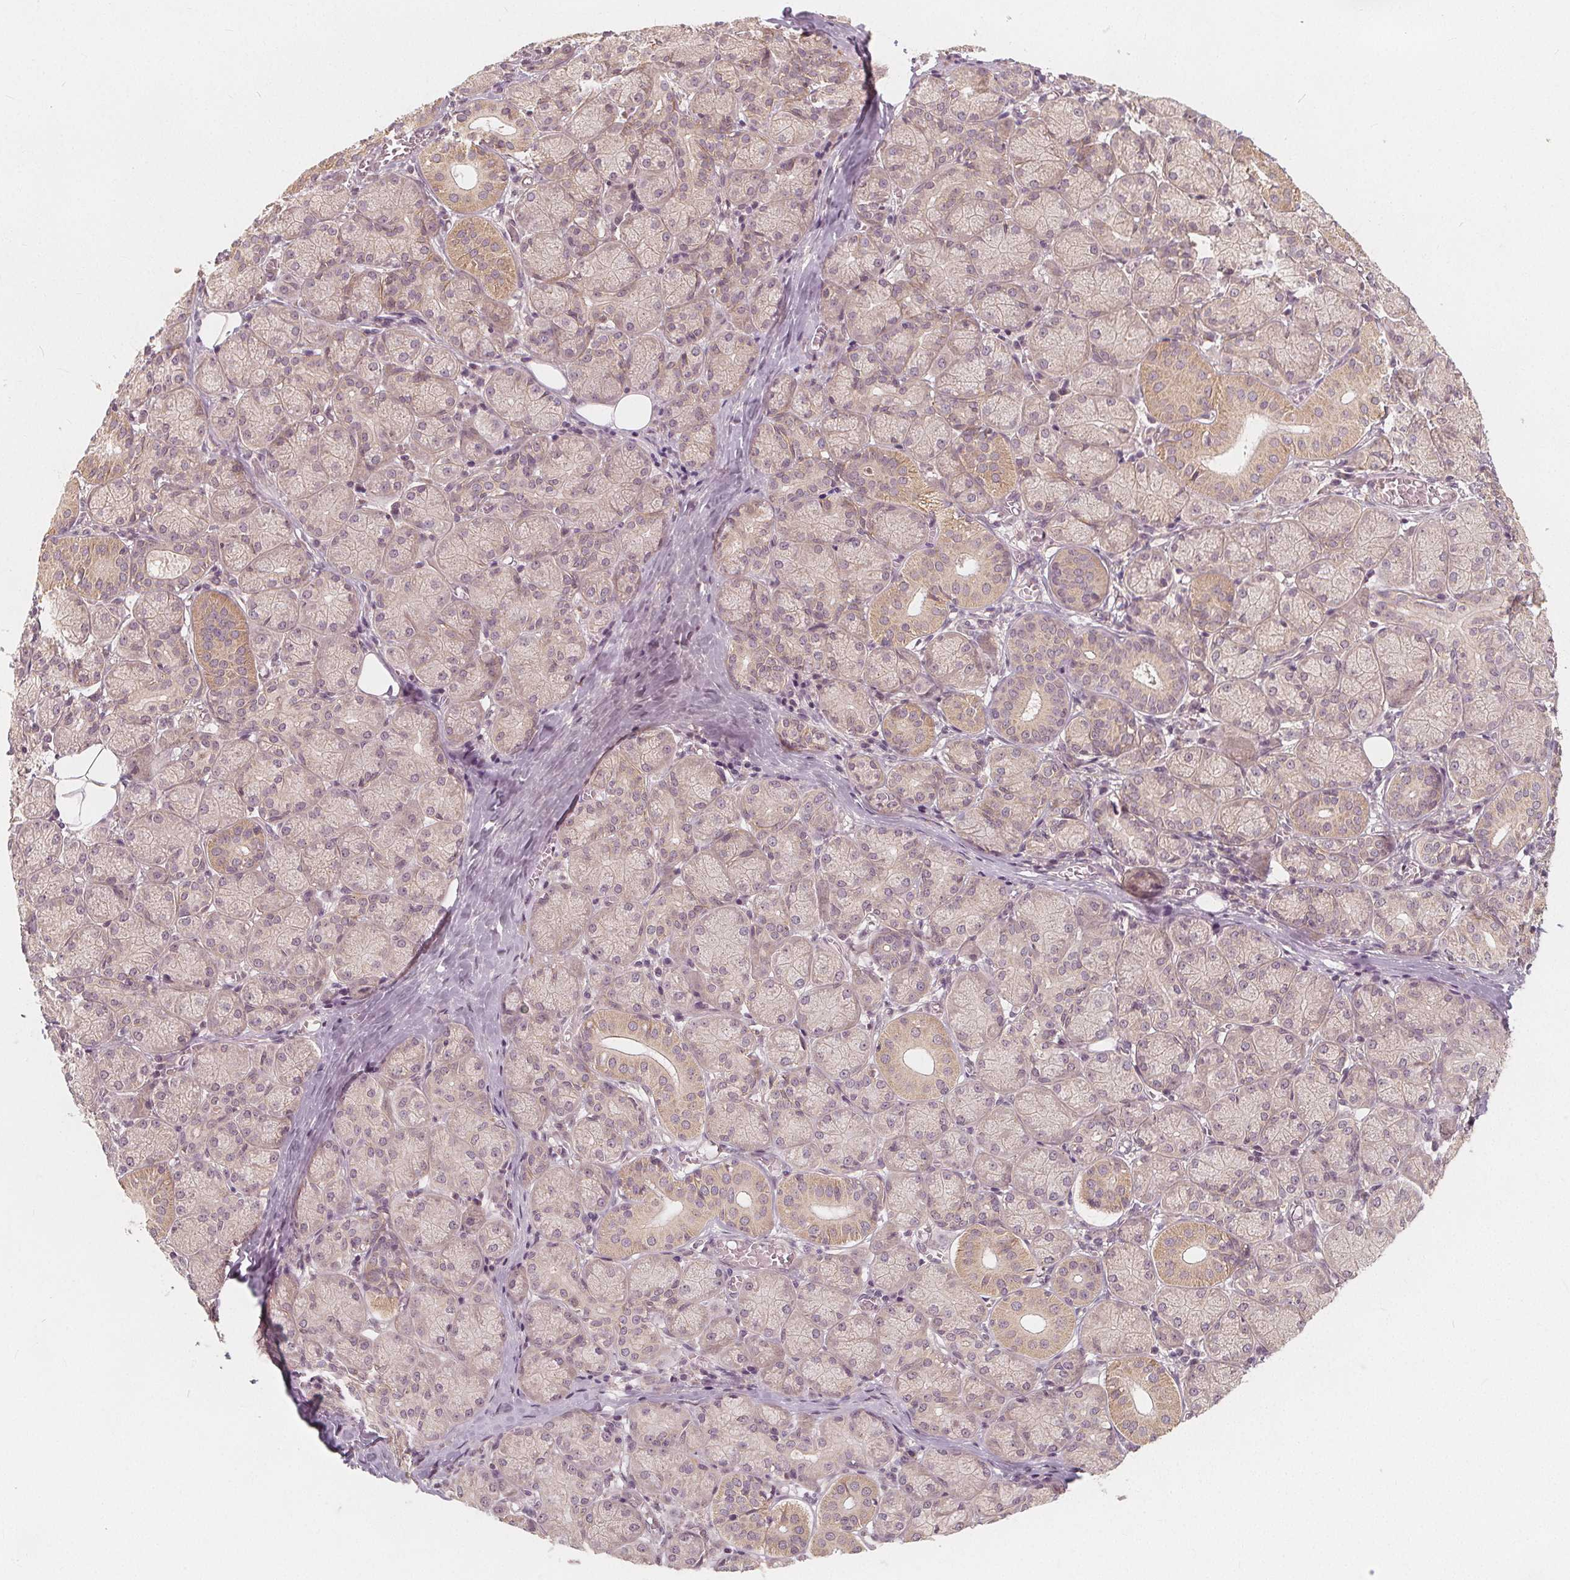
{"staining": {"intensity": "weak", "quantity": "25%-75%", "location": "cytoplasmic/membranous"}, "tissue": "salivary gland", "cell_type": "Glandular cells", "image_type": "normal", "snomed": [{"axis": "morphology", "description": "Normal tissue, NOS"}, {"axis": "topography", "description": "Salivary gland"}, {"axis": "topography", "description": "Peripheral nerve tissue"}], "caption": "Immunohistochemistry (IHC) of unremarkable salivary gland shows low levels of weak cytoplasmic/membranous expression in approximately 25%-75% of glandular cells. The protein is shown in brown color, while the nuclei are stained blue.", "gene": "SNX12", "patient": {"sex": "female", "age": 24}}